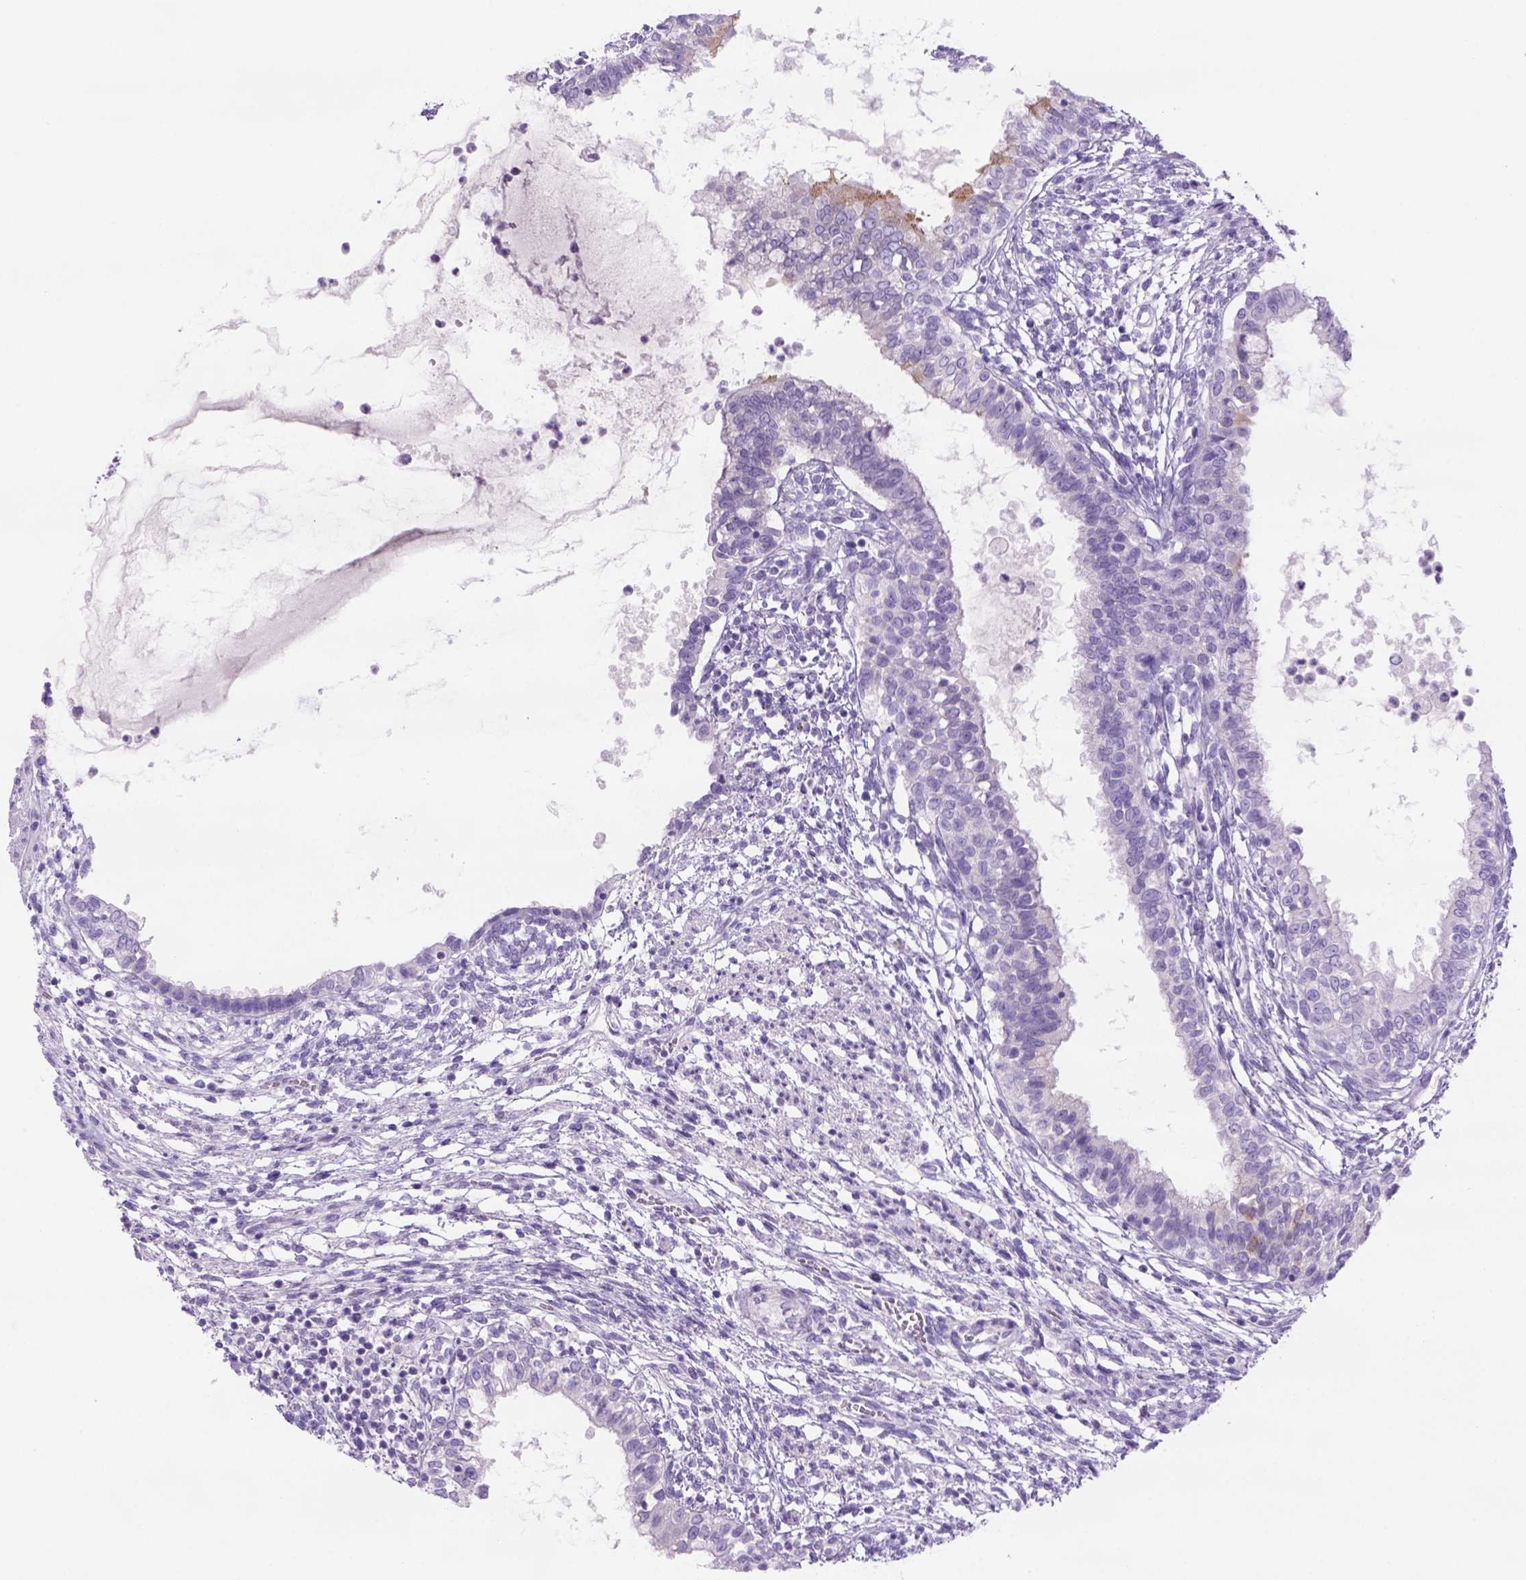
{"staining": {"intensity": "negative", "quantity": "none", "location": "none"}, "tissue": "testis cancer", "cell_type": "Tumor cells", "image_type": "cancer", "snomed": [{"axis": "morphology", "description": "Carcinoma, Embryonal, NOS"}, {"axis": "topography", "description": "Testis"}], "caption": "DAB (3,3'-diaminobenzidine) immunohistochemical staining of testis embryonal carcinoma exhibits no significant expression in tumor cells.", "gene": "DNAH11", "patient": {"sex": "male", "age": 37}}